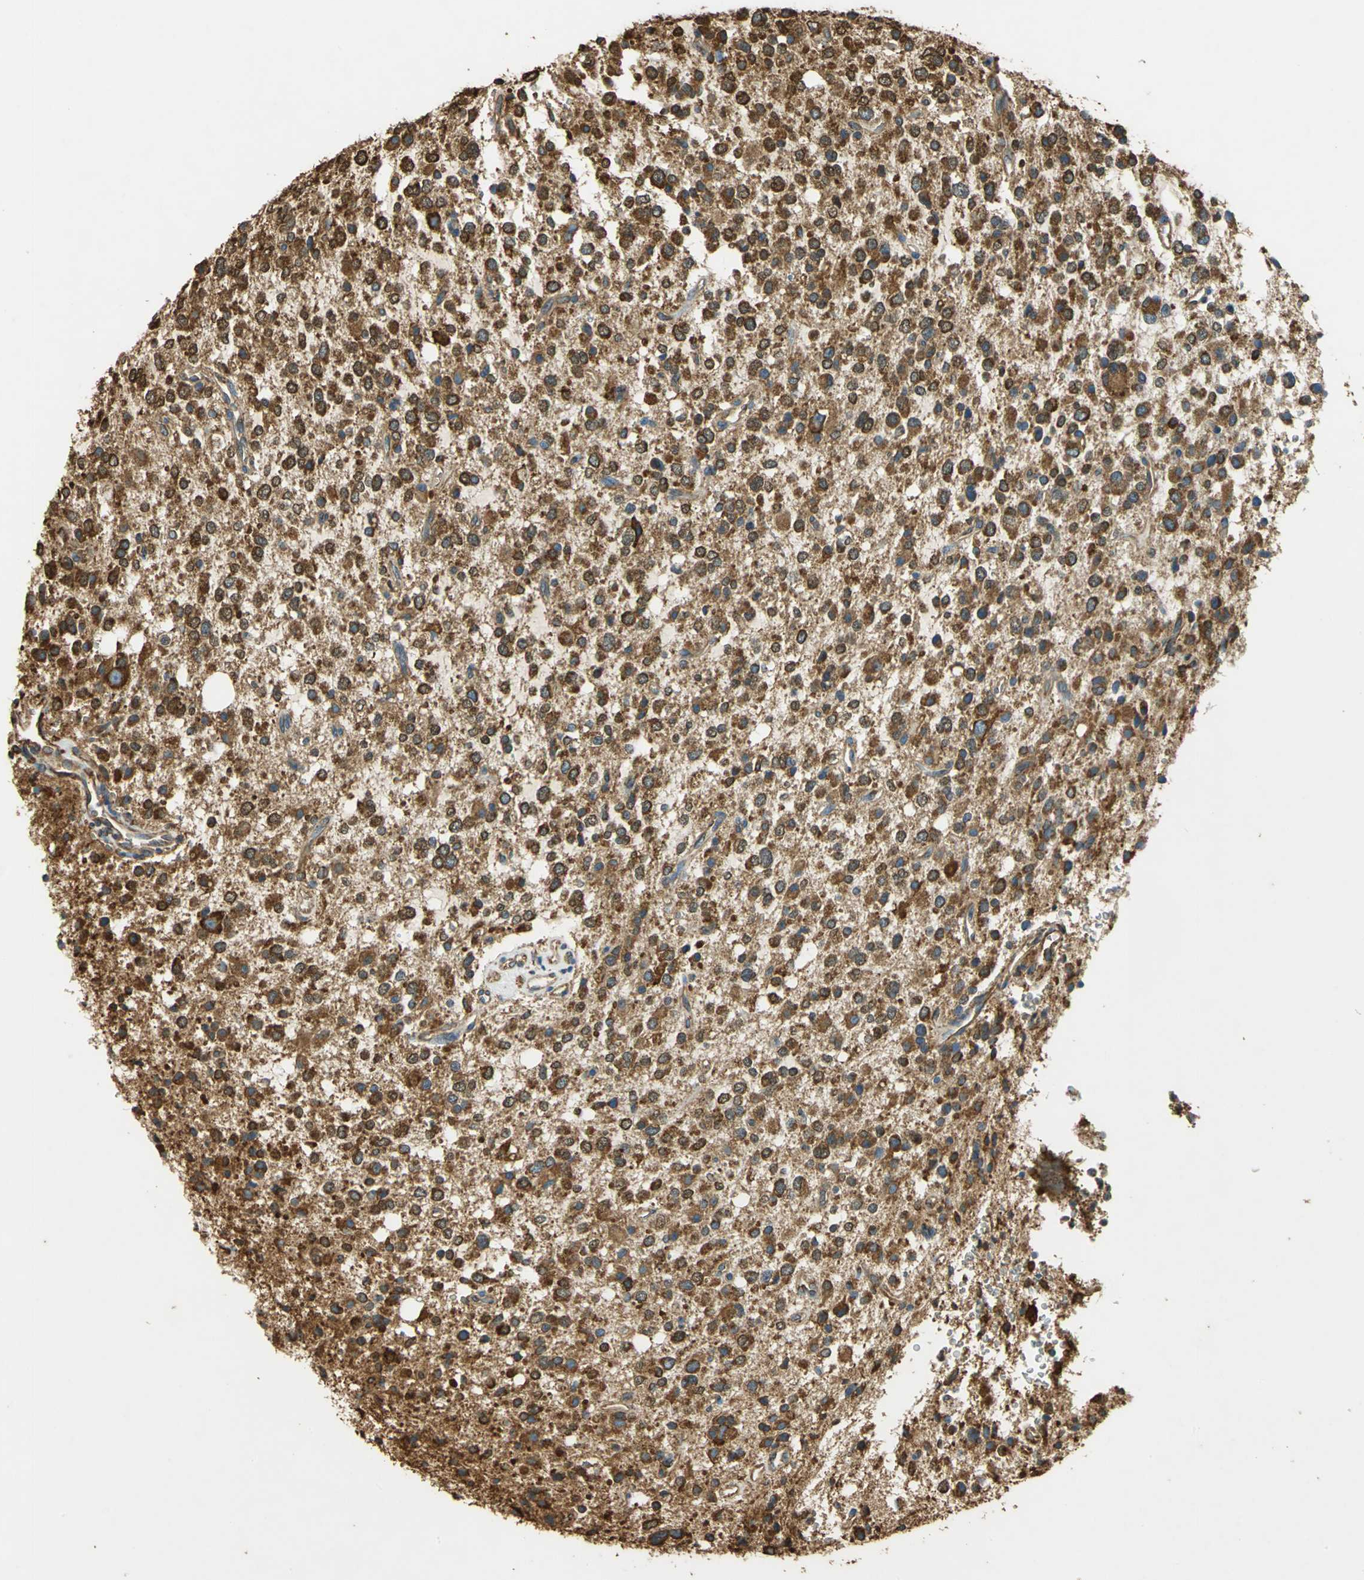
{"staining": {"intensity": "strong", "quantity": ">75%", "location": "cytoplasmic/membranous"}, "tissue": "glioma", "cell_type": "Tumor cells", "image_type": "cancer", "snomed": [{"axis": "morphology", "description": "Glioma, malignant, High grade"}, {"axis": "topography", "description": "Brain"}], "caption": "IHC staining of malignant glioma (high-grade), which exhibits high levels of strong cytoplasmic/membranous positivity in approximately >75% of tumor cells indicating strong cytoplasmic/membranous protein expression. The staining was performed using DAB (brown) for protein detection and nuclei were counterstained in hematoxylin (blue).", "gene": "HSP90B1", "patient": {"sex": "male", "age": 47}}